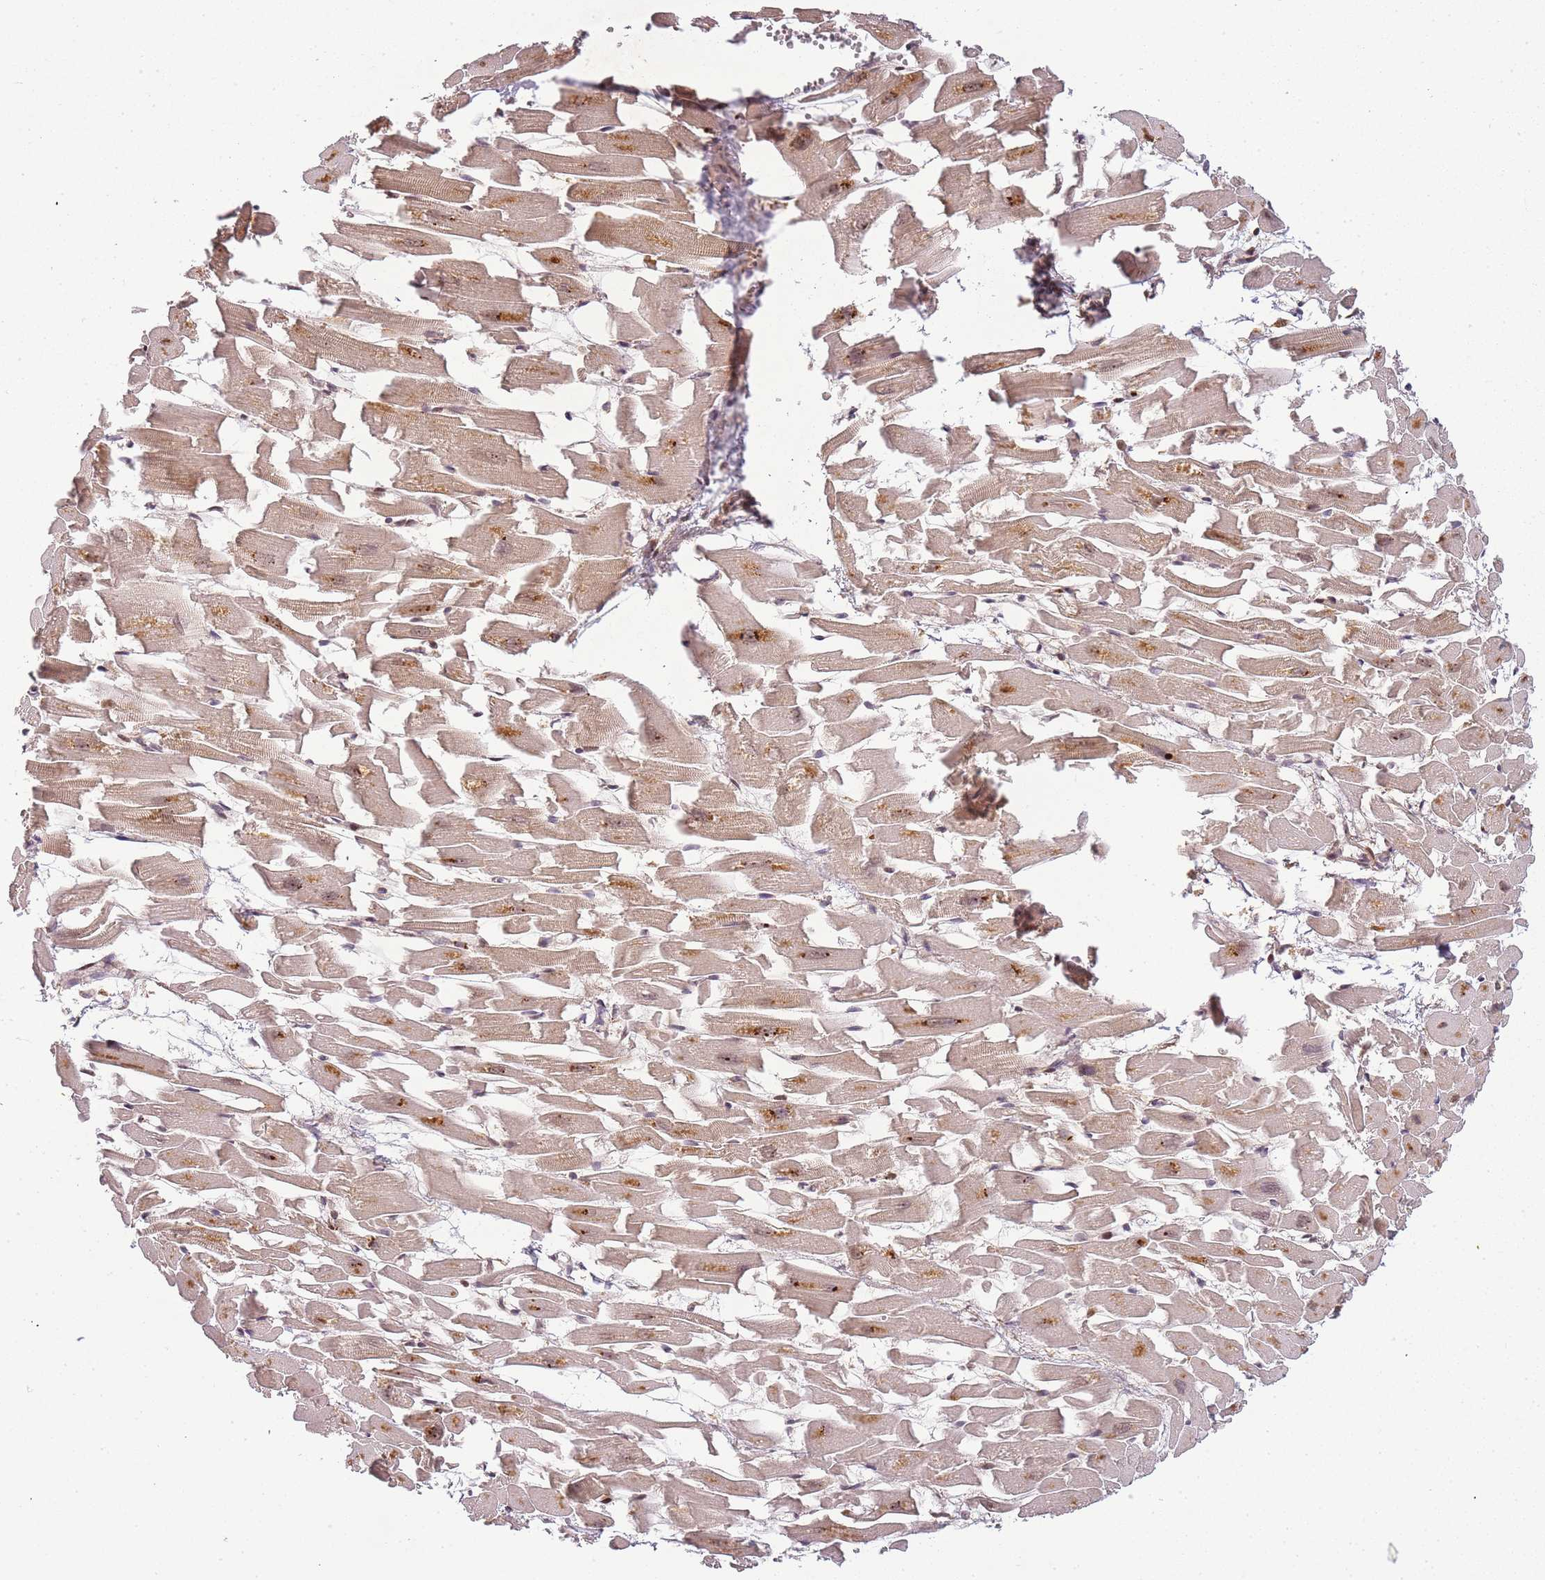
{"staining": {"intensity": "moderate", "quantity": ">75%", "location": "cytoplasmic/membranous"}, "tissue": "heart muscle", "cell_type": "Cardiomyocytes", "image_type": "normal", "snomed": [{"axis": "morphology", "description": "Normal tissue, NOS"}, {"axis": "topography", "description": "Heart"}], "caption": "Heart muscle stained with a brown dye displays moderate cytoplasmic/membranous positive positivity in approximately >75% of cardiomyocytes.", "gene": "ZNF497", "patient": {"sex": "female", "age": 64}}